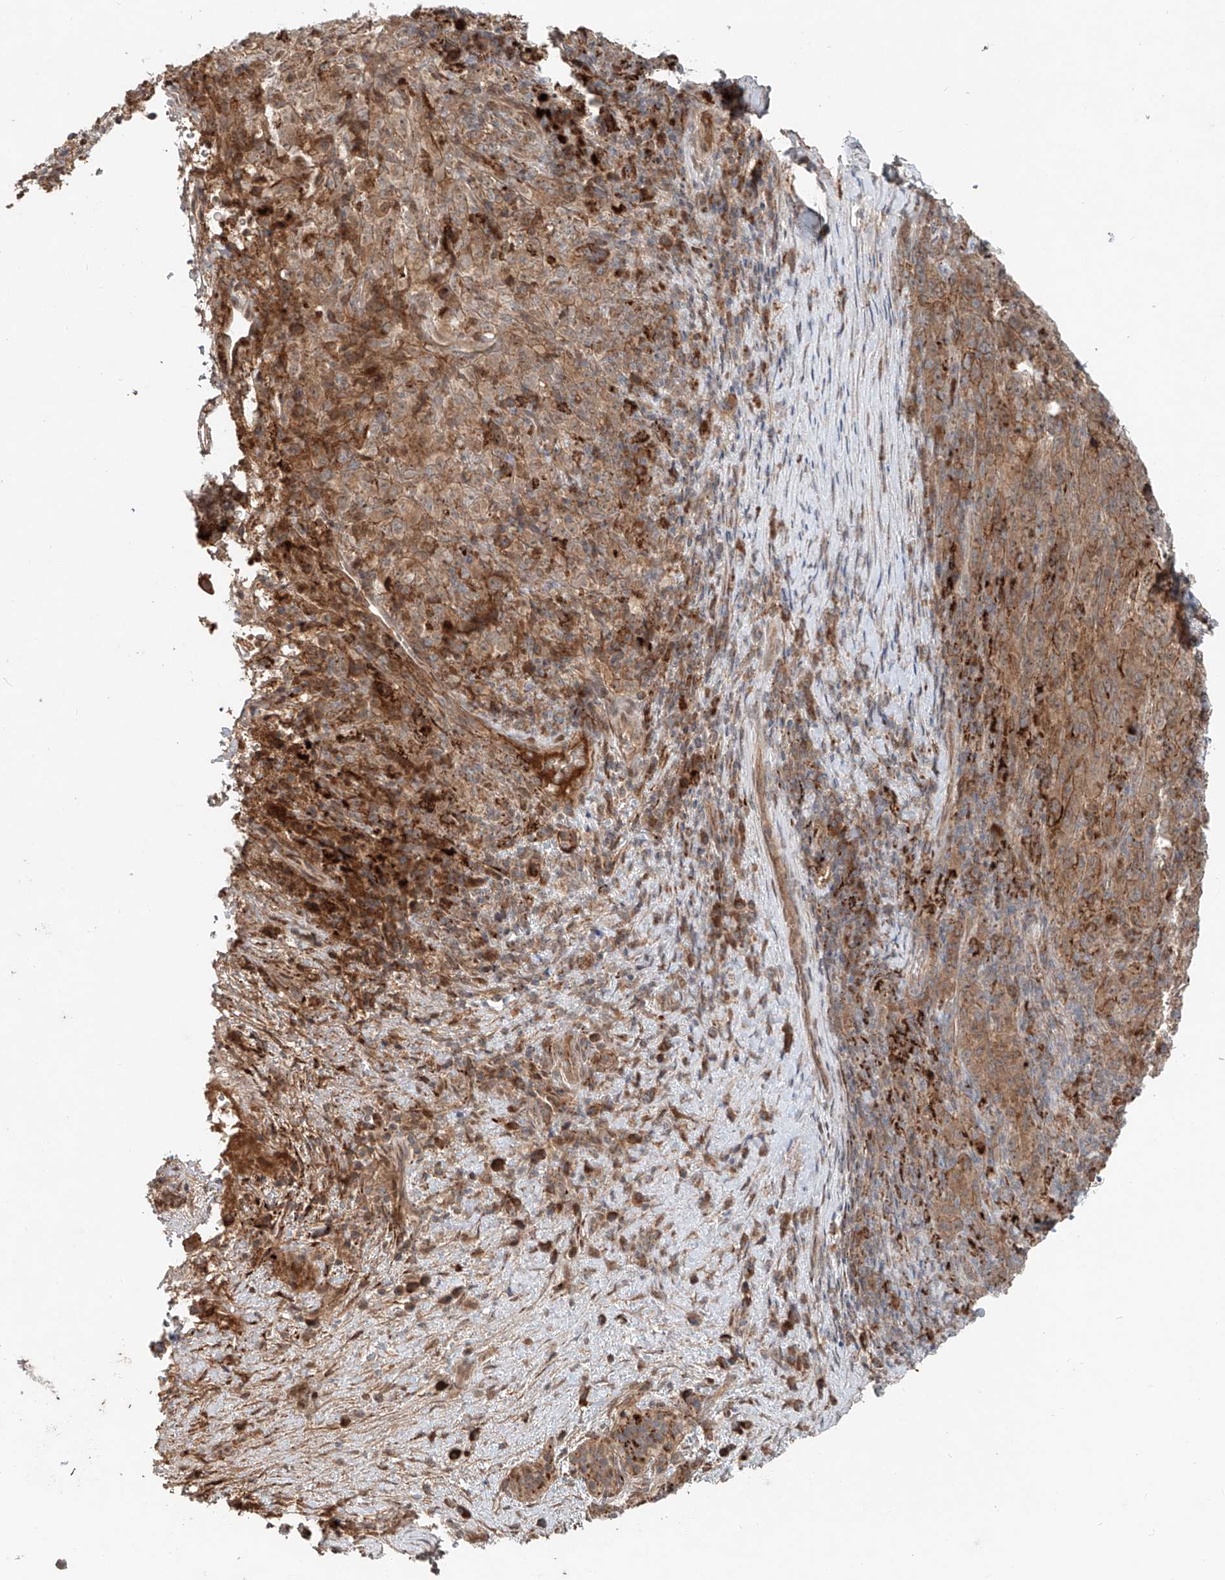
{"staining": {"intensity": "moderate", "quantity": ">75%", "location": "cytoplasmic/membranous"}, "tissue": "pancreatic cancer", "cell_type": "Tumor cells", "image_type": "cancer", "snomed": [{"axis": "morphology", "description": "Adenocarcinoma, NOS"}, {"axis": "topography", "description": "Pancreas"}], "caption": "The immunohistochemical stain highlights moderate cytoplasmic/membranous staining in tumor cells of pancreatic cancer (adenocarcinoma) tissue.", "gene": "IER5", "patient": {"sex": "male", "age": 63}}